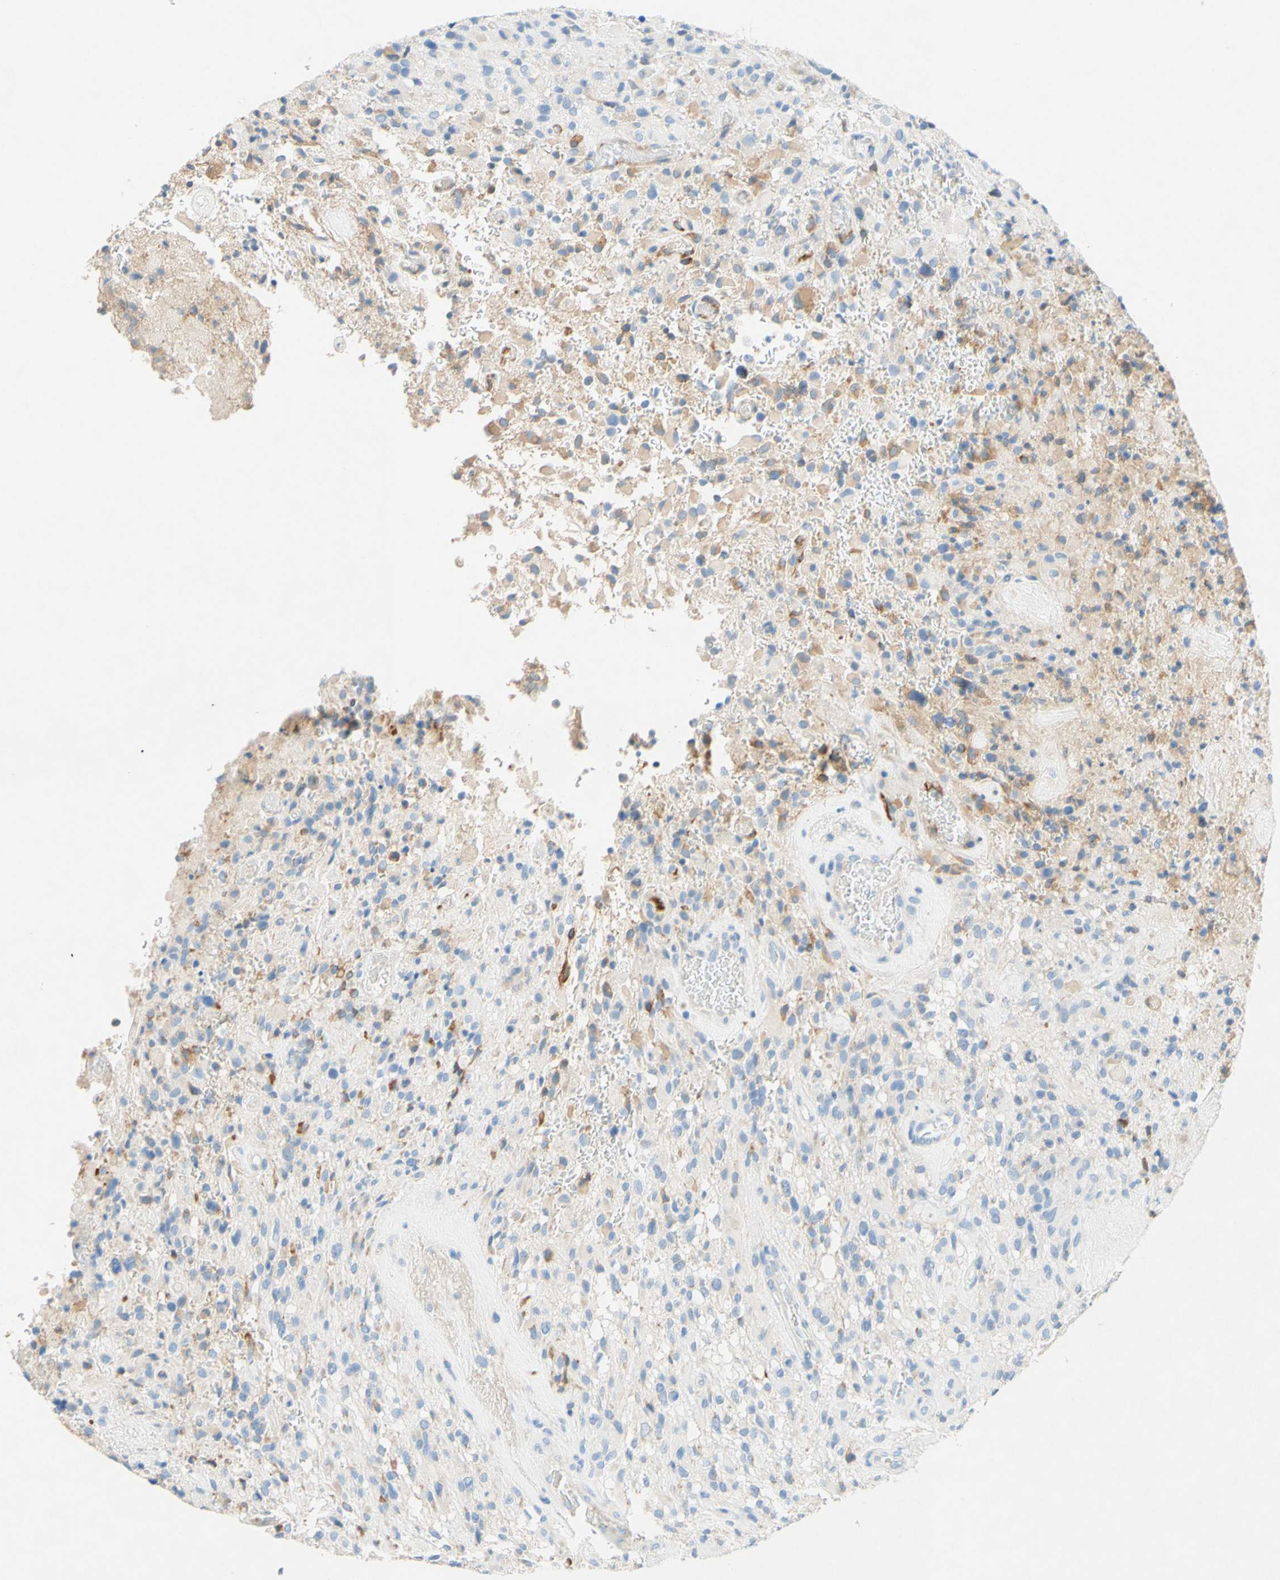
{"staining": {"intensity": "moderate", "quantity": "<25%", "location": "cytoplasmic/membranous"}, "tissue": "glioma", "cell_type": "Tumor cells", "image_type": "cancer", "snomed": [{"axis": "morphology", "description": "Glioma, malignant, High grade"}, {"axis": "topography", "description": "Brain"}], "caption": "Immunohistochemistry (IHC) photomicrograph of human high-grade glioma (malignant) stained for a protein (brown), which reveals low levels of moderate cytoplasmic/membranous expression in approximately <25% of tumor cells.", "gene": "SLC46A1", "patient": {"sex": "male", "age": 71}}